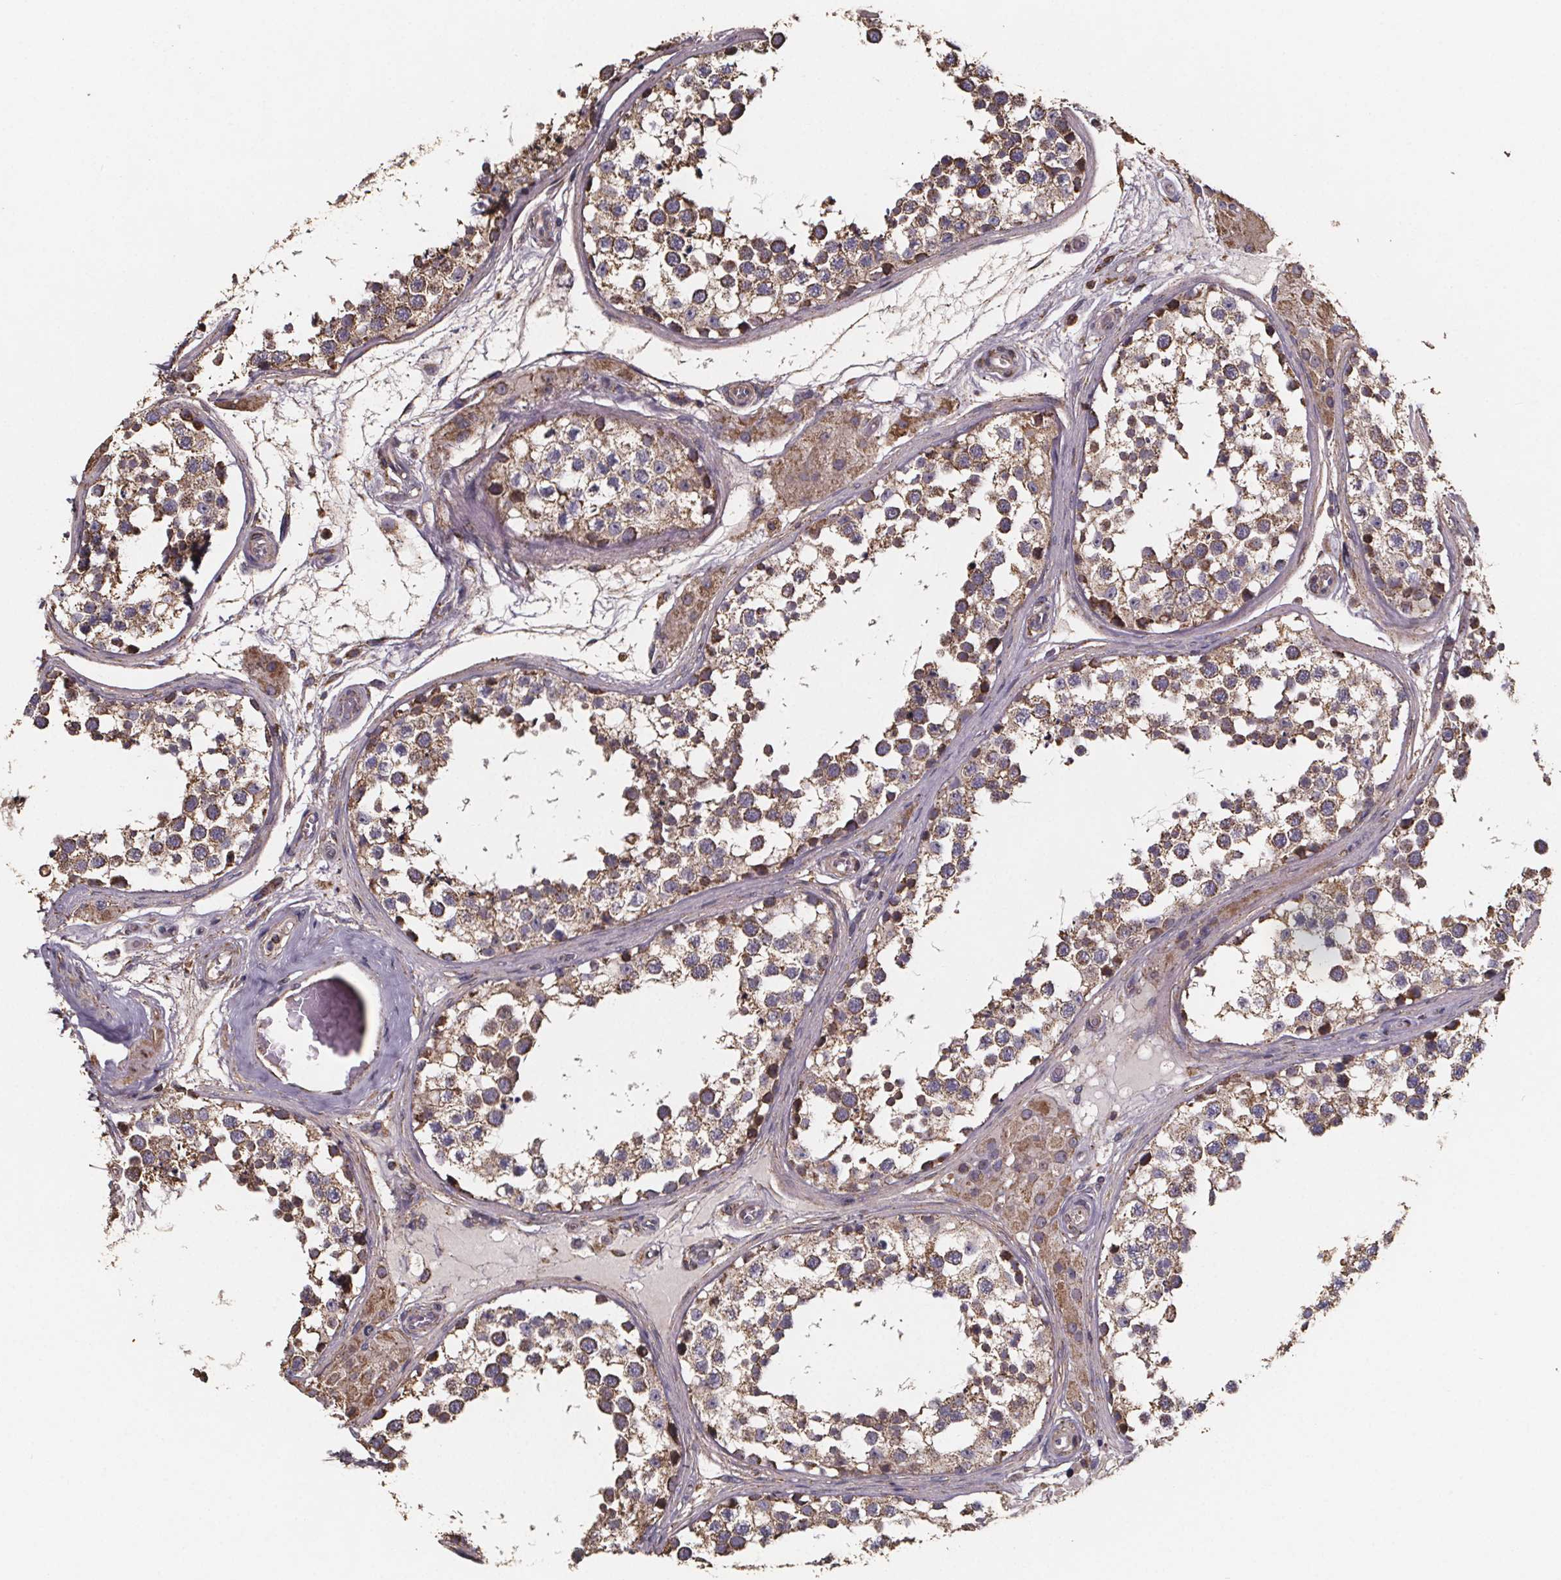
{"staining": {"intensity": "moderate", "quantity": ">75%", "location": "cytoplasmic/membranous"}, "tissue": "testis", "cell_type": "Cells in seminiferous ducts", "image_type": "normal", "snomed": [{"axis": "morphology", "description": "Normal tissue, NOS"}, {"axis": "morphology", "description": "Seminoma, NOS"}, {"axis": "topography", "description": "Testis"}], "caption": "Immunohistochemical staining of unremarkable human testis reveals >75% levels of moderate cytoplasmic/membranous protein positivity in about >75% of cells in seminiferous ducts.", "gene": "SLC35D2", "patient": {"sex": "male", "age": 65}}